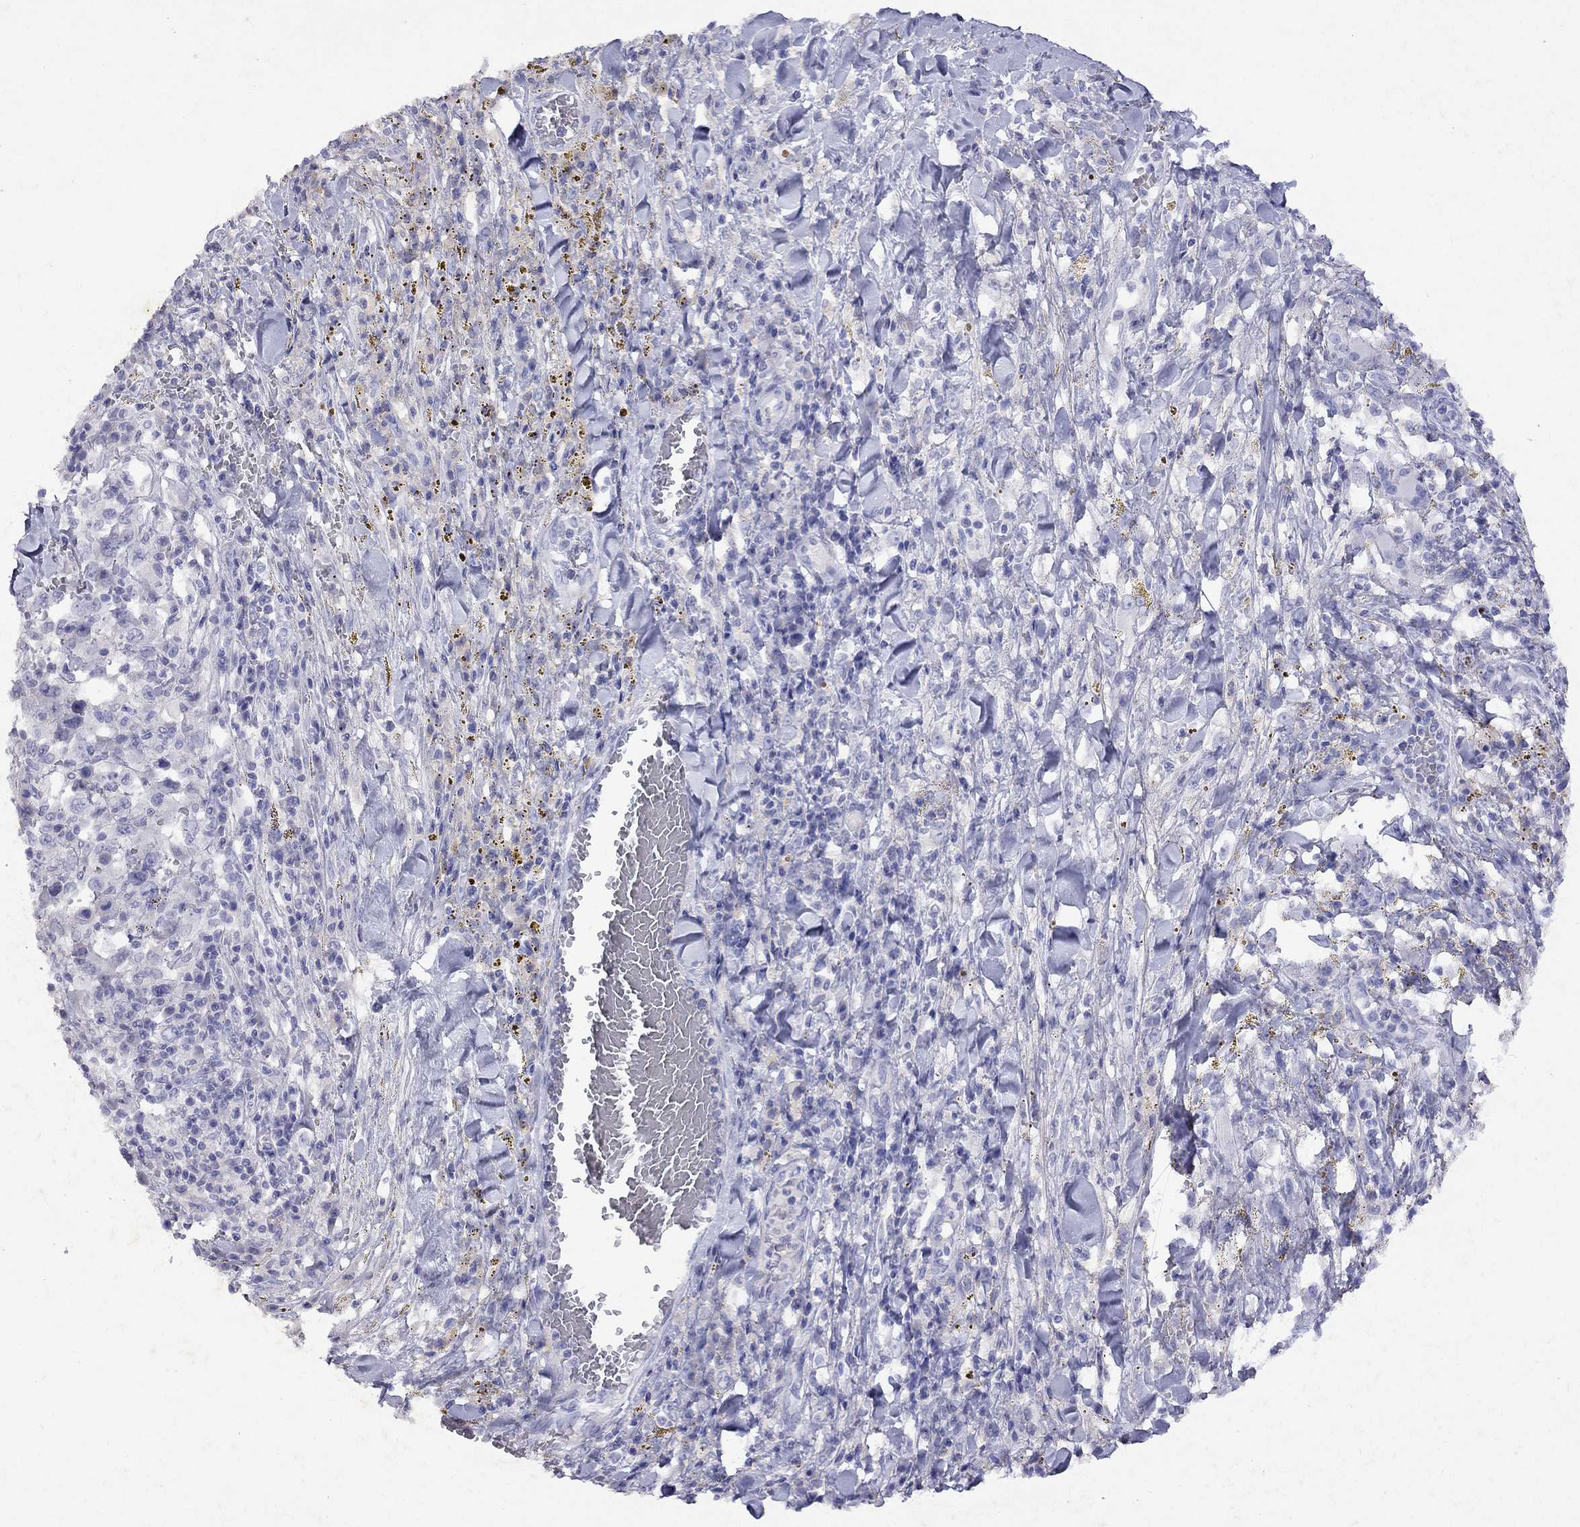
{"staining": {"intensity": "negative", "quantity": "none", "location": "none"}, "tissue": "melanoma", "cell_type": "Tumor cells", "image_type": "cancer", "snomed": [{"axis": "morphology", "description": "Malignant melanoma, NOS"}, {"axis": "topography", "description": "Skin"}], "caption": "IHC image of malignant melanoma stained for a protein (brown), which exhibits no expression in tumor cells. (DAB immunohistochemistry with hematoxylin counter stain).", "gene": "GNAT3", "patient": {"sex": "female", "age": 91}}